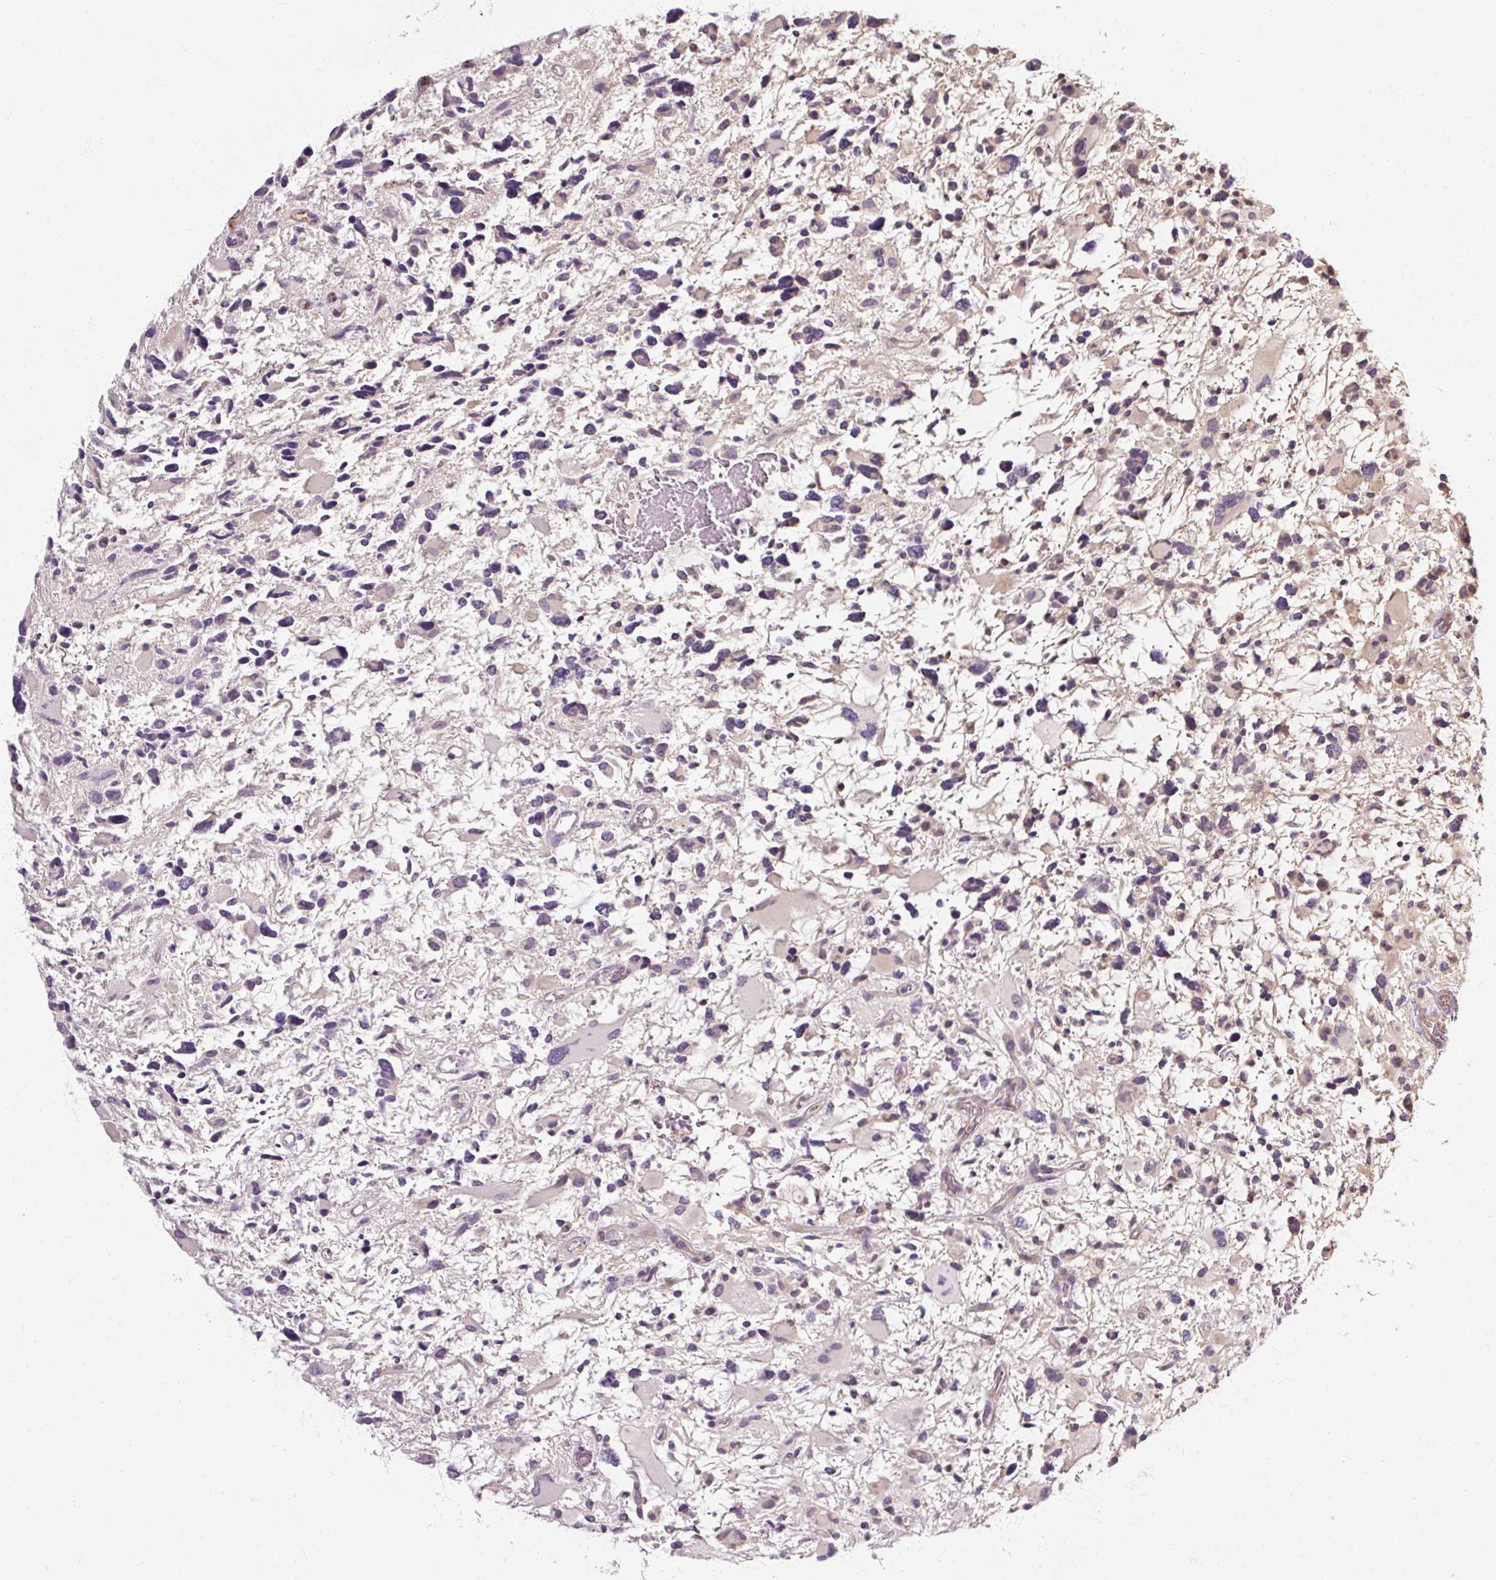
{"staining": {"intensity": "negative", "quantity": "none", "location": "none"}, "tissue": "glioma", "cell_type": "Tumor cells", "image_type": "cancer", "snomed": [{"axis": "morphology", "description": "Glioma, malignant, High grade"}, {"axis": "topography", "description": "Brain"}], "caption": "Protein analysis of glioma demonstrates no significant expression in tumor cells. (Brightfield microscopy of DAB (3,3'-diaminobenzidine) IHC at high magnification).", "gene": "RB1CC1", "patient": {"sex": "female", "age": 11}}